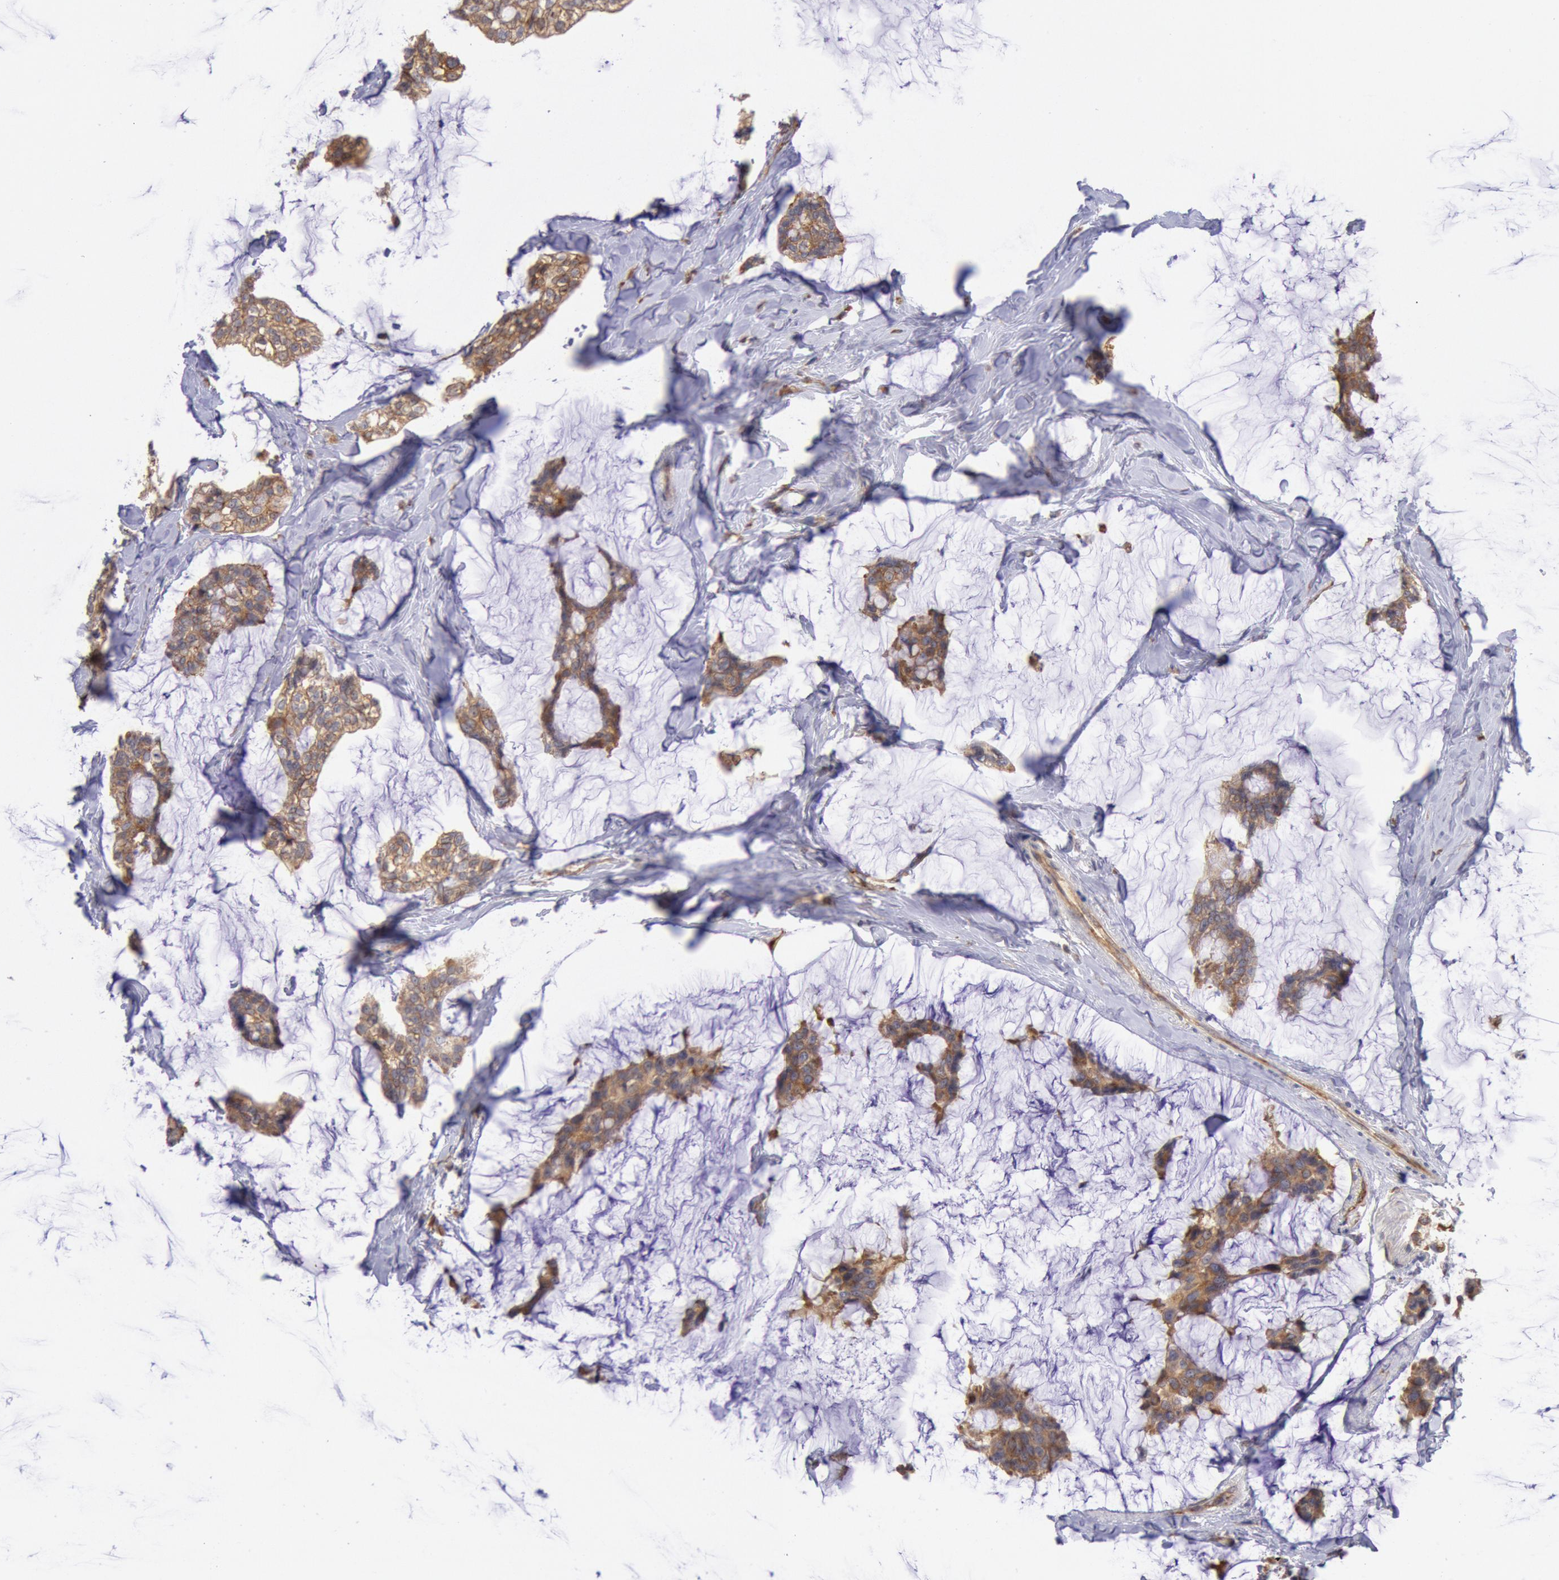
{"staining": {"intensity": "moderate", "quantity": ">75%", "location": "cytoplasmic/membranous"}, "tissue": "breast cancer", "cell_type": "Tumor cells", "image_type": "cancer", "snomed": [{"axis": "morphology", "description": "Duct carcinoma"}, {"axis": "topography", "description": "Breast"}], "caption": "Immunohistochemical staining of invasive ductal carcinoma (breast) demonstrates medium levels of moderate cytoplasmic/membranous expression in approximately >75% of tumor cells. Using DAB (3,3'-diaminobenzidine) (brown) and hematoxylin (blue) stains, captured at high magnification using brightfield microscopy.", "gene": "DRG1", "patient": {"sex": "female", "age": 93}}